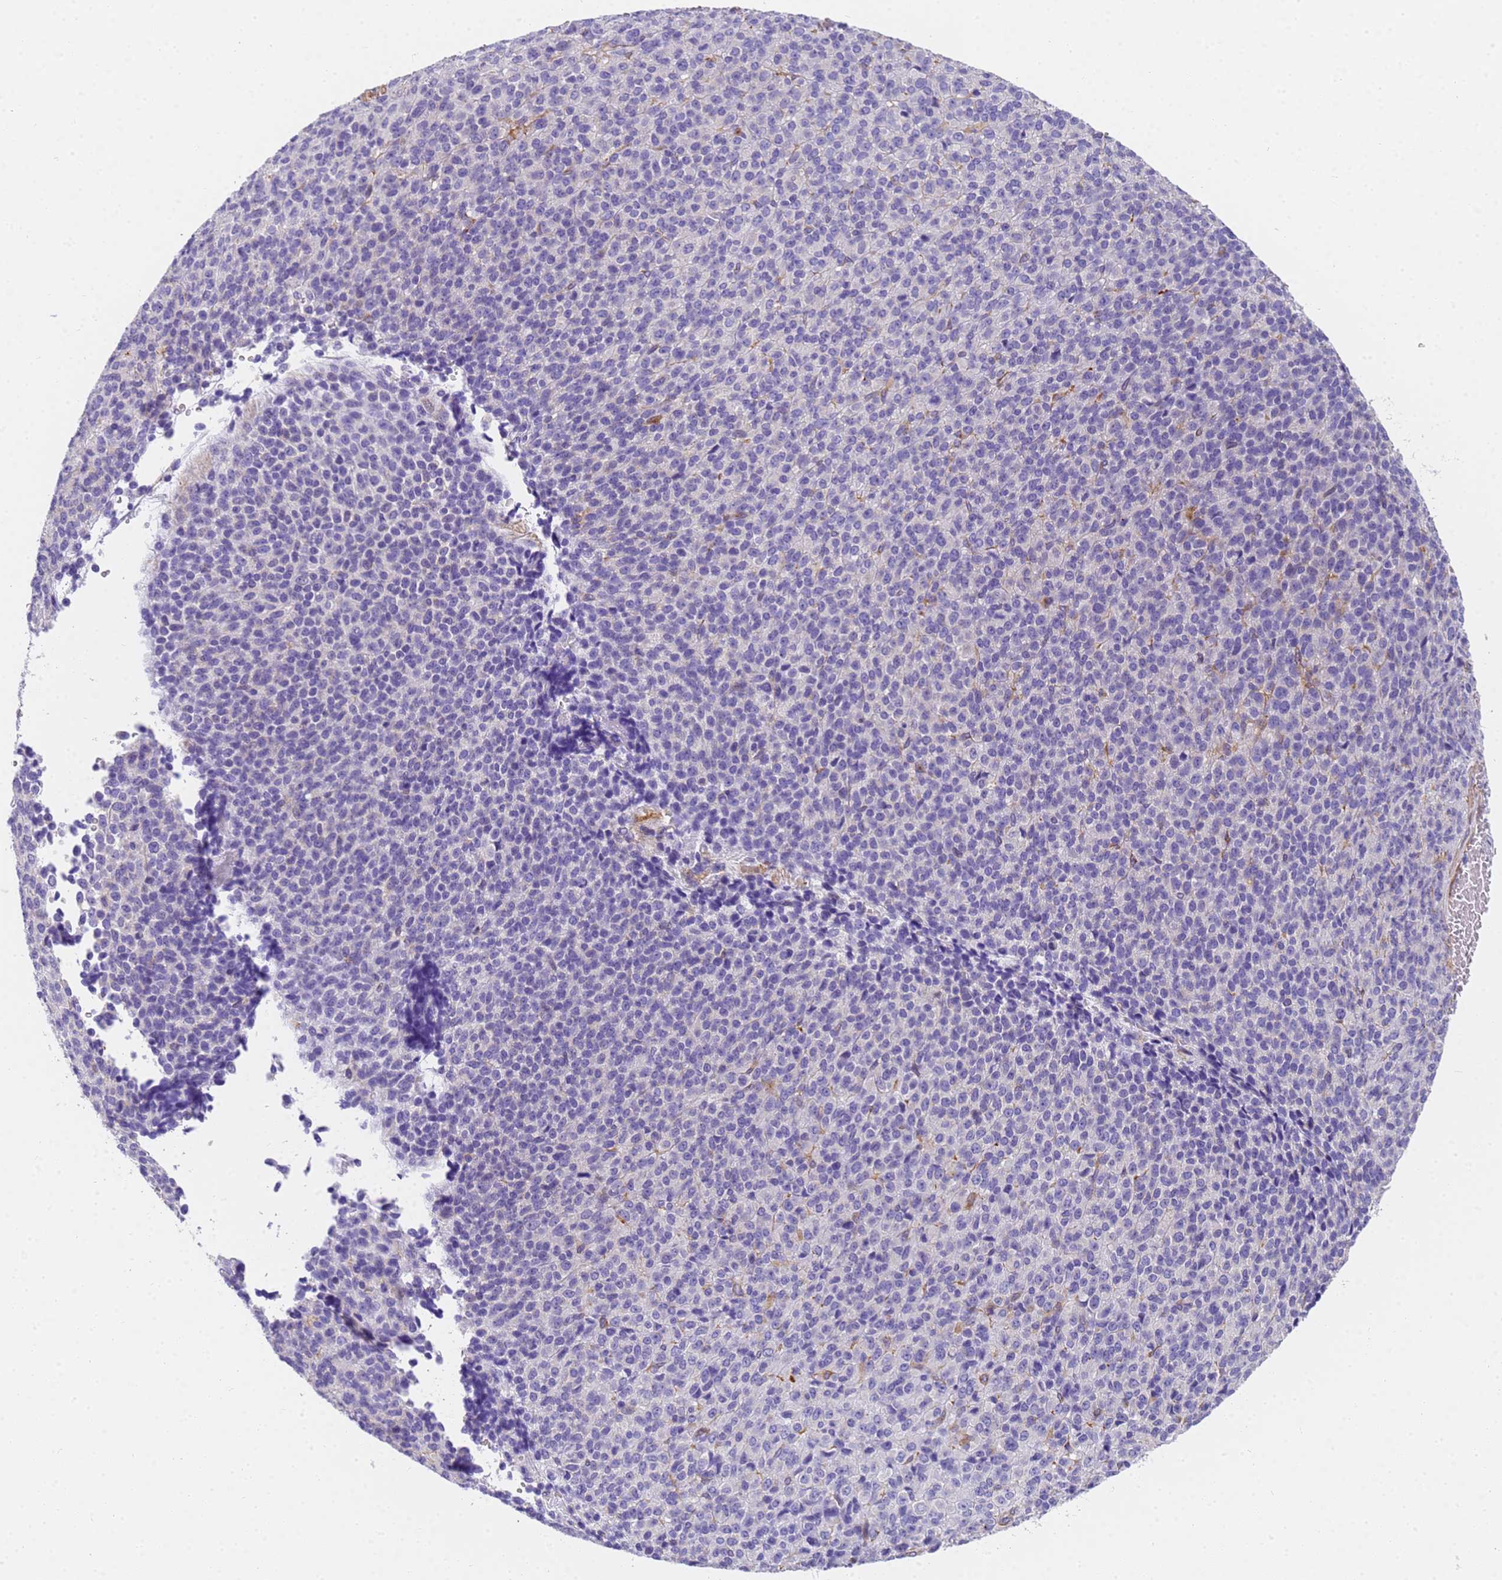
{"staining": {"intensity": "negative", "quantity": "none", "location": "none"}, "tissue": "melanoma", "cell_type": "Tumor cells", "image_type": "cancer", "snomed": [{"axis": "morphology", "description": "Malignant melanoma, Metastatic site"}, {"axis": "topography", "description": "Brain"}], "caption": "A high-resolution histopathology image shows immunohistochemistry staining of malignant melanoma (metastatic site), which shows no significant positivity in tumor cells. Brightfield microscopy of immunohistochemistry stained with DAB (brown) and hematoxylin (blue), captured at high magnification.", "gene": "MVB12A", "patient": {"sex": "female", "age": 56}}